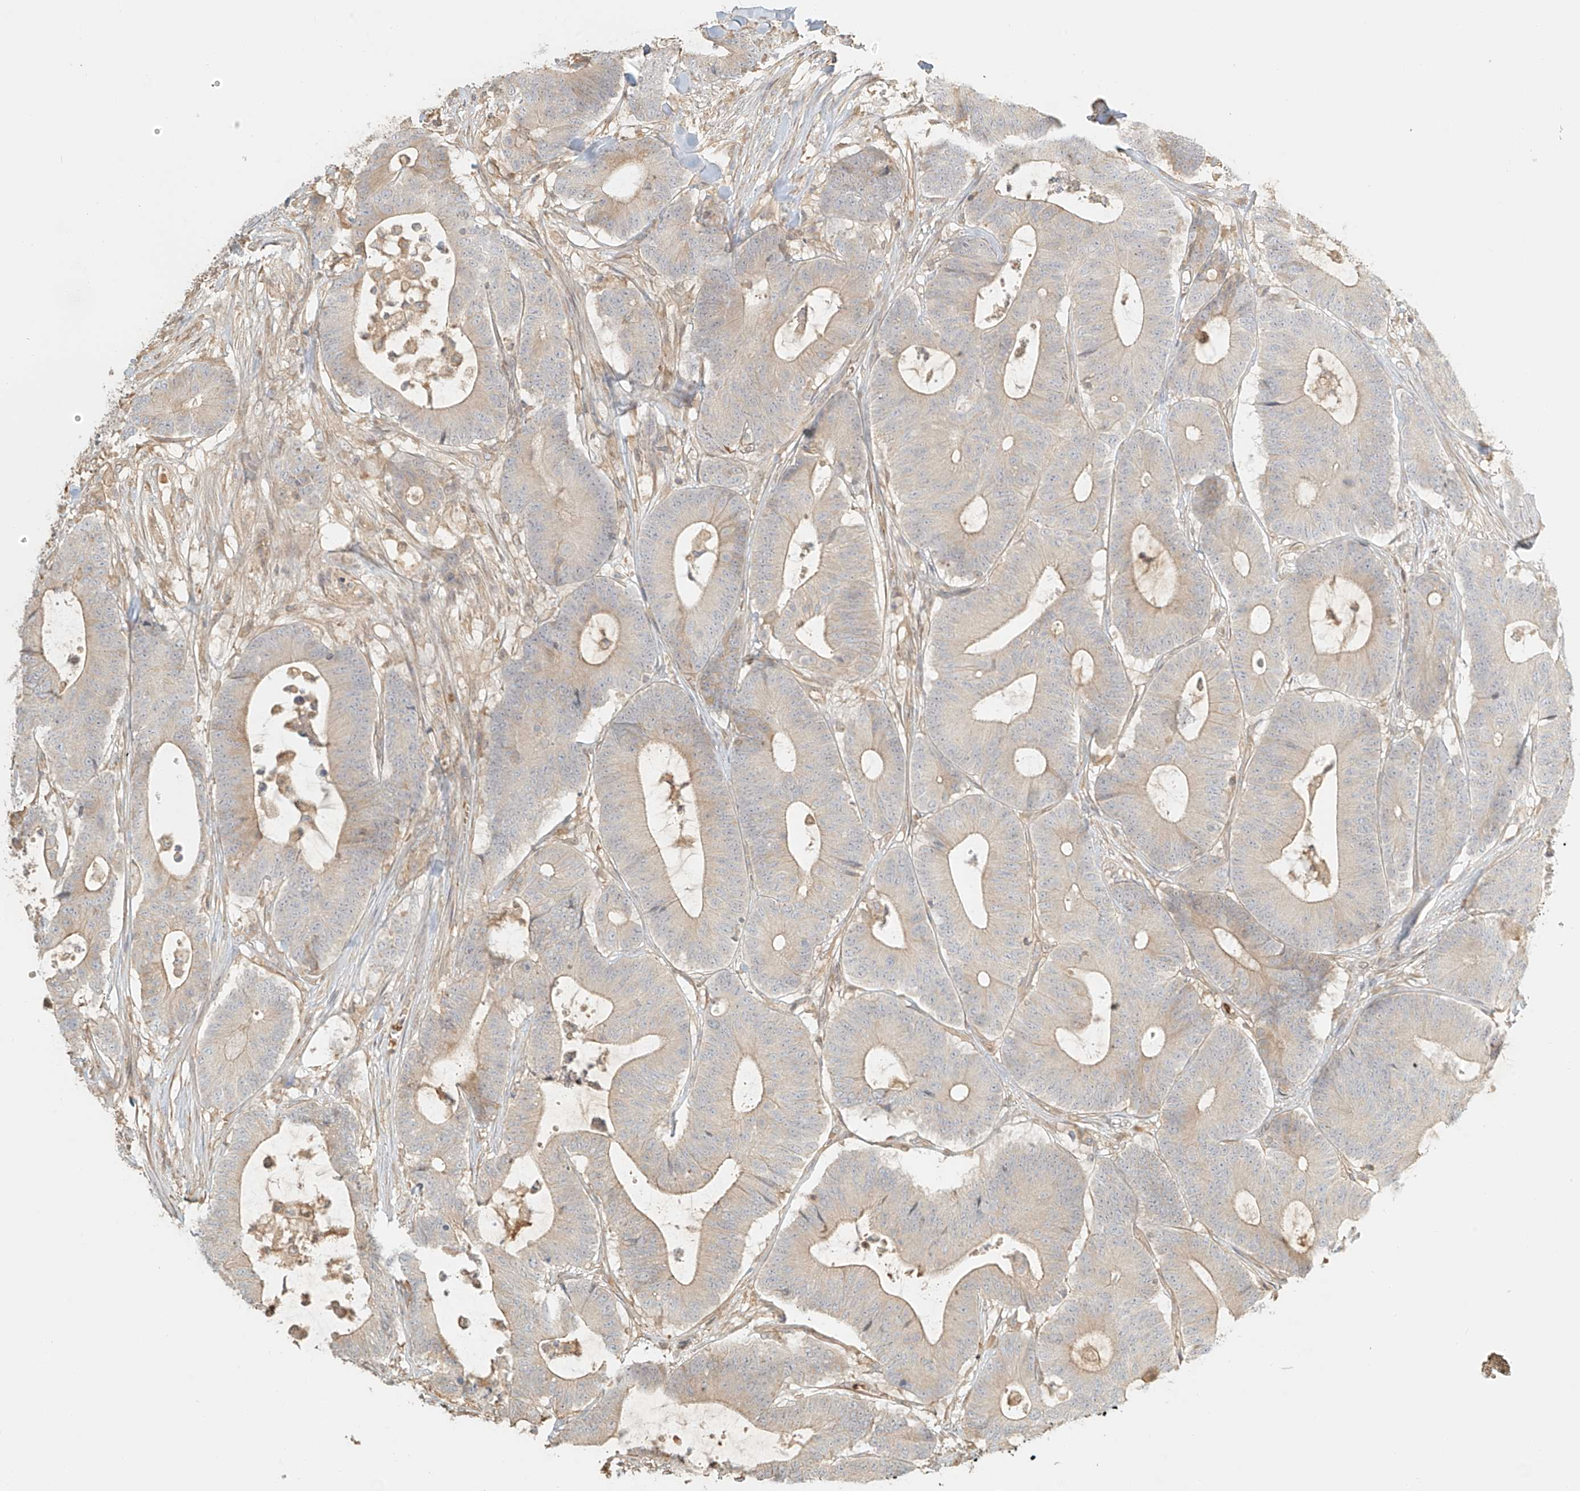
{"staining": {"intensity": "weak", "quantity": "<25%", "location": "cytoplasmic/membranous"}, "tissue": "colorectal cancer", "cell_type": "Tumor cells", "image_type": "cancer", "snomed": [{"axis": "morphology", "description": "Adenocarcinoma, NOS"}, {"axis": "topography", "description": "Colon"}], "caption": "High magnification brightfield microscopy of colorectal adenocarcinoma stained with DAB (3,3'-diaminobenzidine) (brown) and counterstained with hematoxylin (blue): tumor cells show no significant expression.", "gene": "UPK1B", "patient": {"sex": "female", "age": 84}}